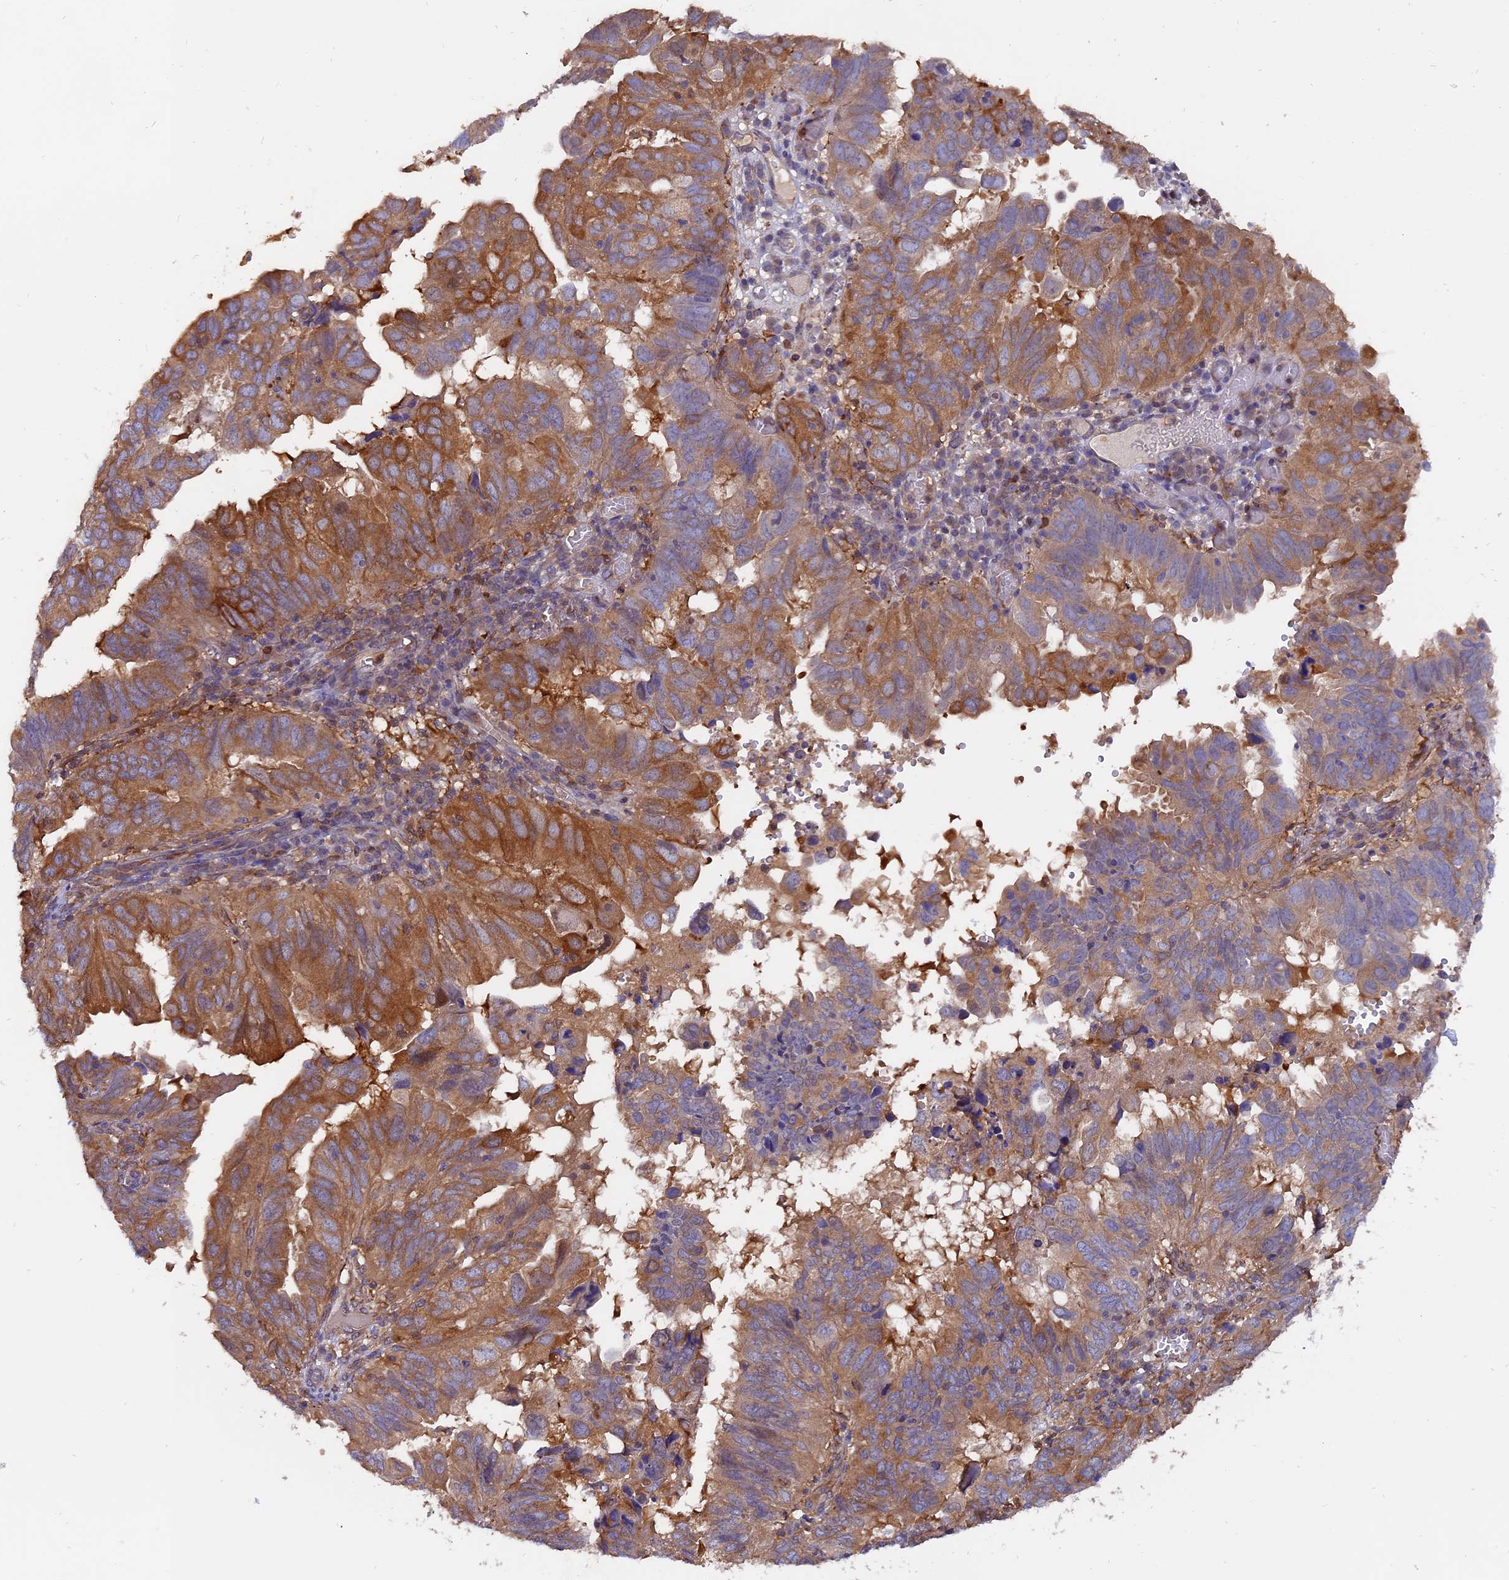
{"staining": {"intensity": "moderate", "quantity": ">75%", "location": "cytoplasmic/membranous"}, "tissue": "endometrial cancer", "cell_type": "Tumor cells", "image_type": "cancer", "snomed": [{"axis": "morphology", "description": "Adenocarcinoma, NOS"}, {"axis": "topography", "description": "Uterus"}], "caption": "Immunohistochemistry staining of endometrial adenocarcinoma, which demonstrates medium levels of moderate cytoplasmic/membranous staining in about >75% of tumor cells indicating moderate cytoplasmic/membranous protein positivity. The staining was performed using DAB (brown) for protein detection and nuclei were counterstained in hematoxylin (blue).", "gene": "FAM118B", "patient": {"sex": "female", "age": 77}}